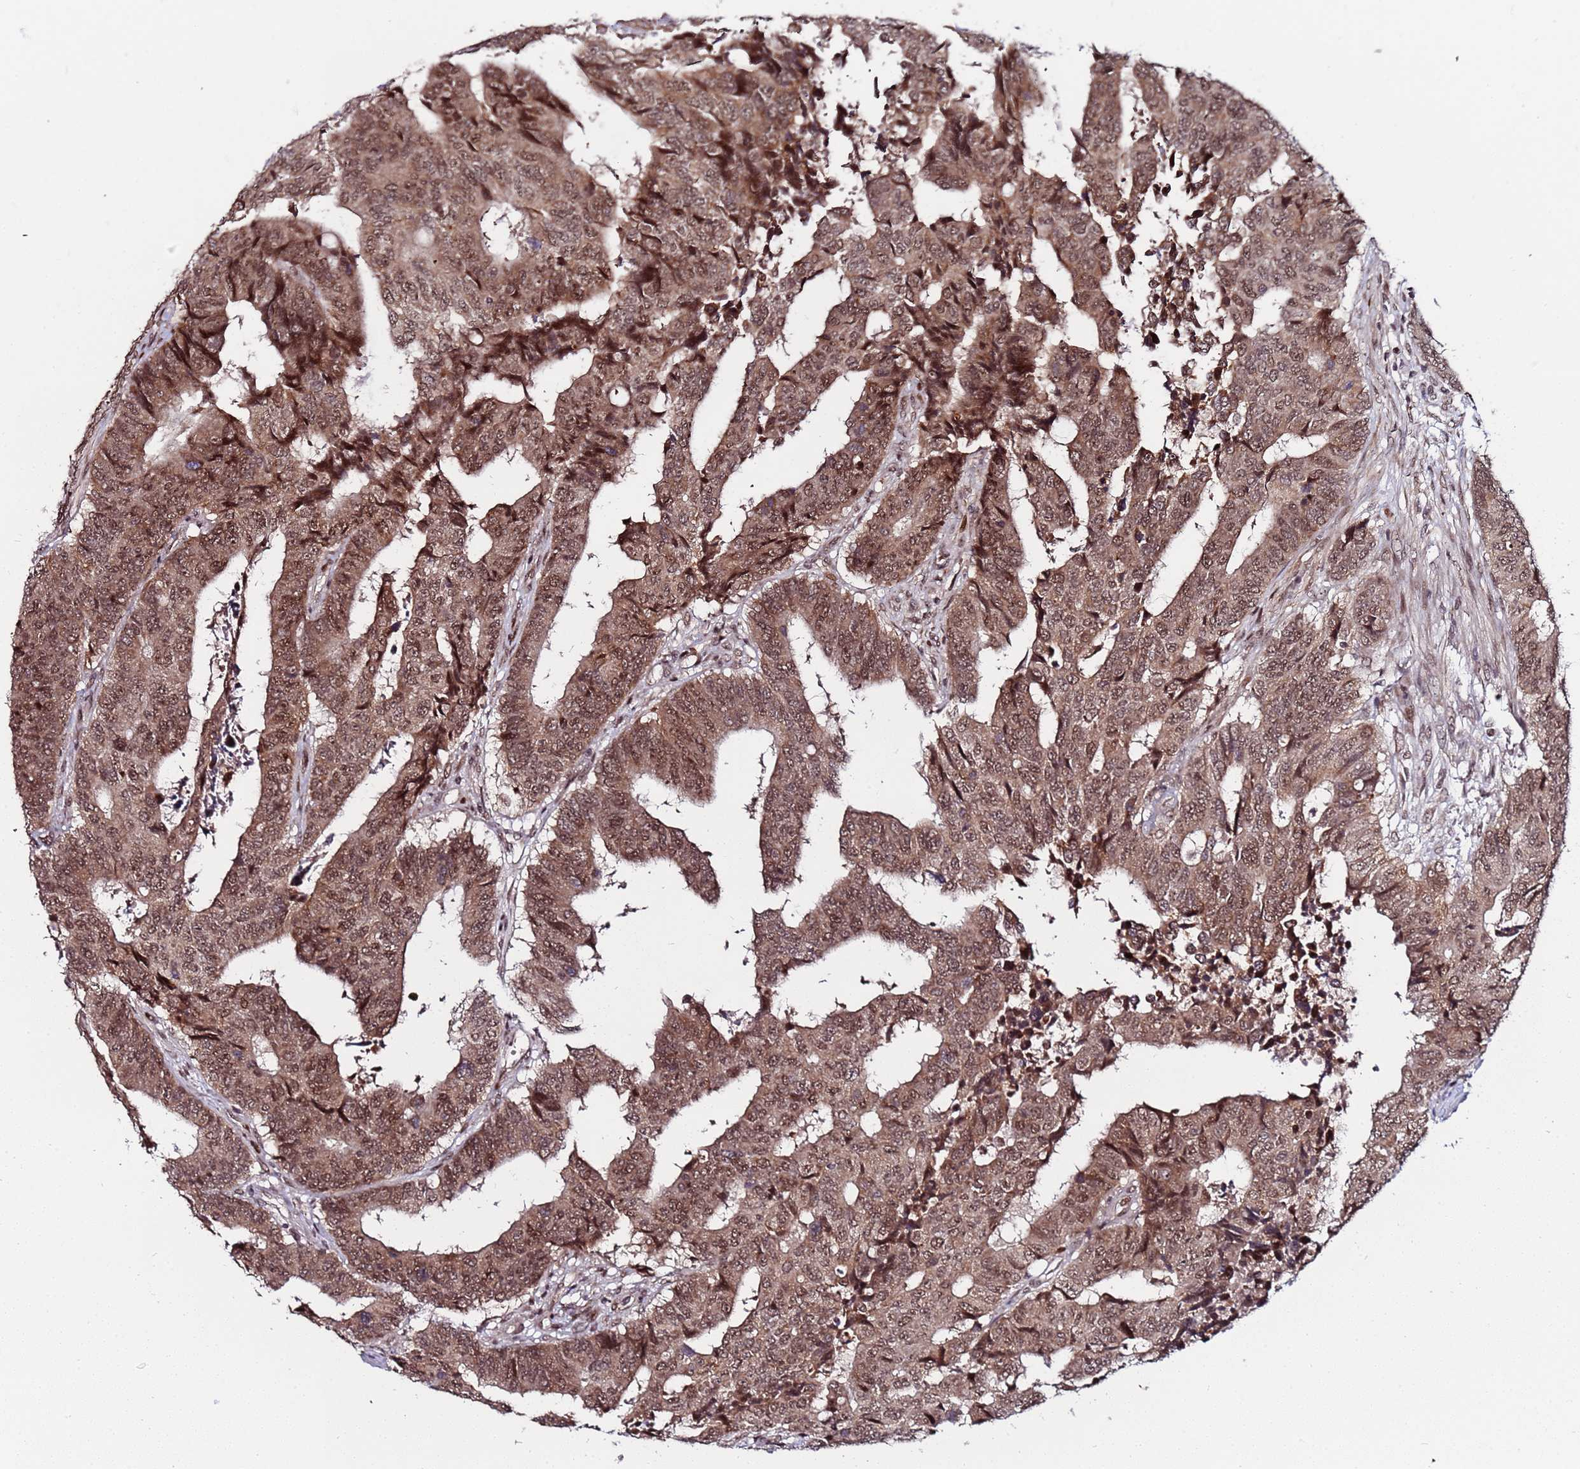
{"staining": {"intensity": "moderate", "quantity": ">75%", "location": "cytoplasmic/membranous,nuclear"}, "tissue": "colorectal cancer", "cell_type": "Tumor cells", "image_type": "cancer", "snomed": [{"axis": "morphology", "description": "Adenocarcinoma, NOS"}, {"axis": "topography", "description": "Rectum"}], "caption": "A brown stain shows moderate cytoplasmic/membranous and nuclear staining of a protein in human colorectal adenocarcinoma tumor cells.", "gene": "PPM1H", "patient": {"sex": "male", "age": 84}}